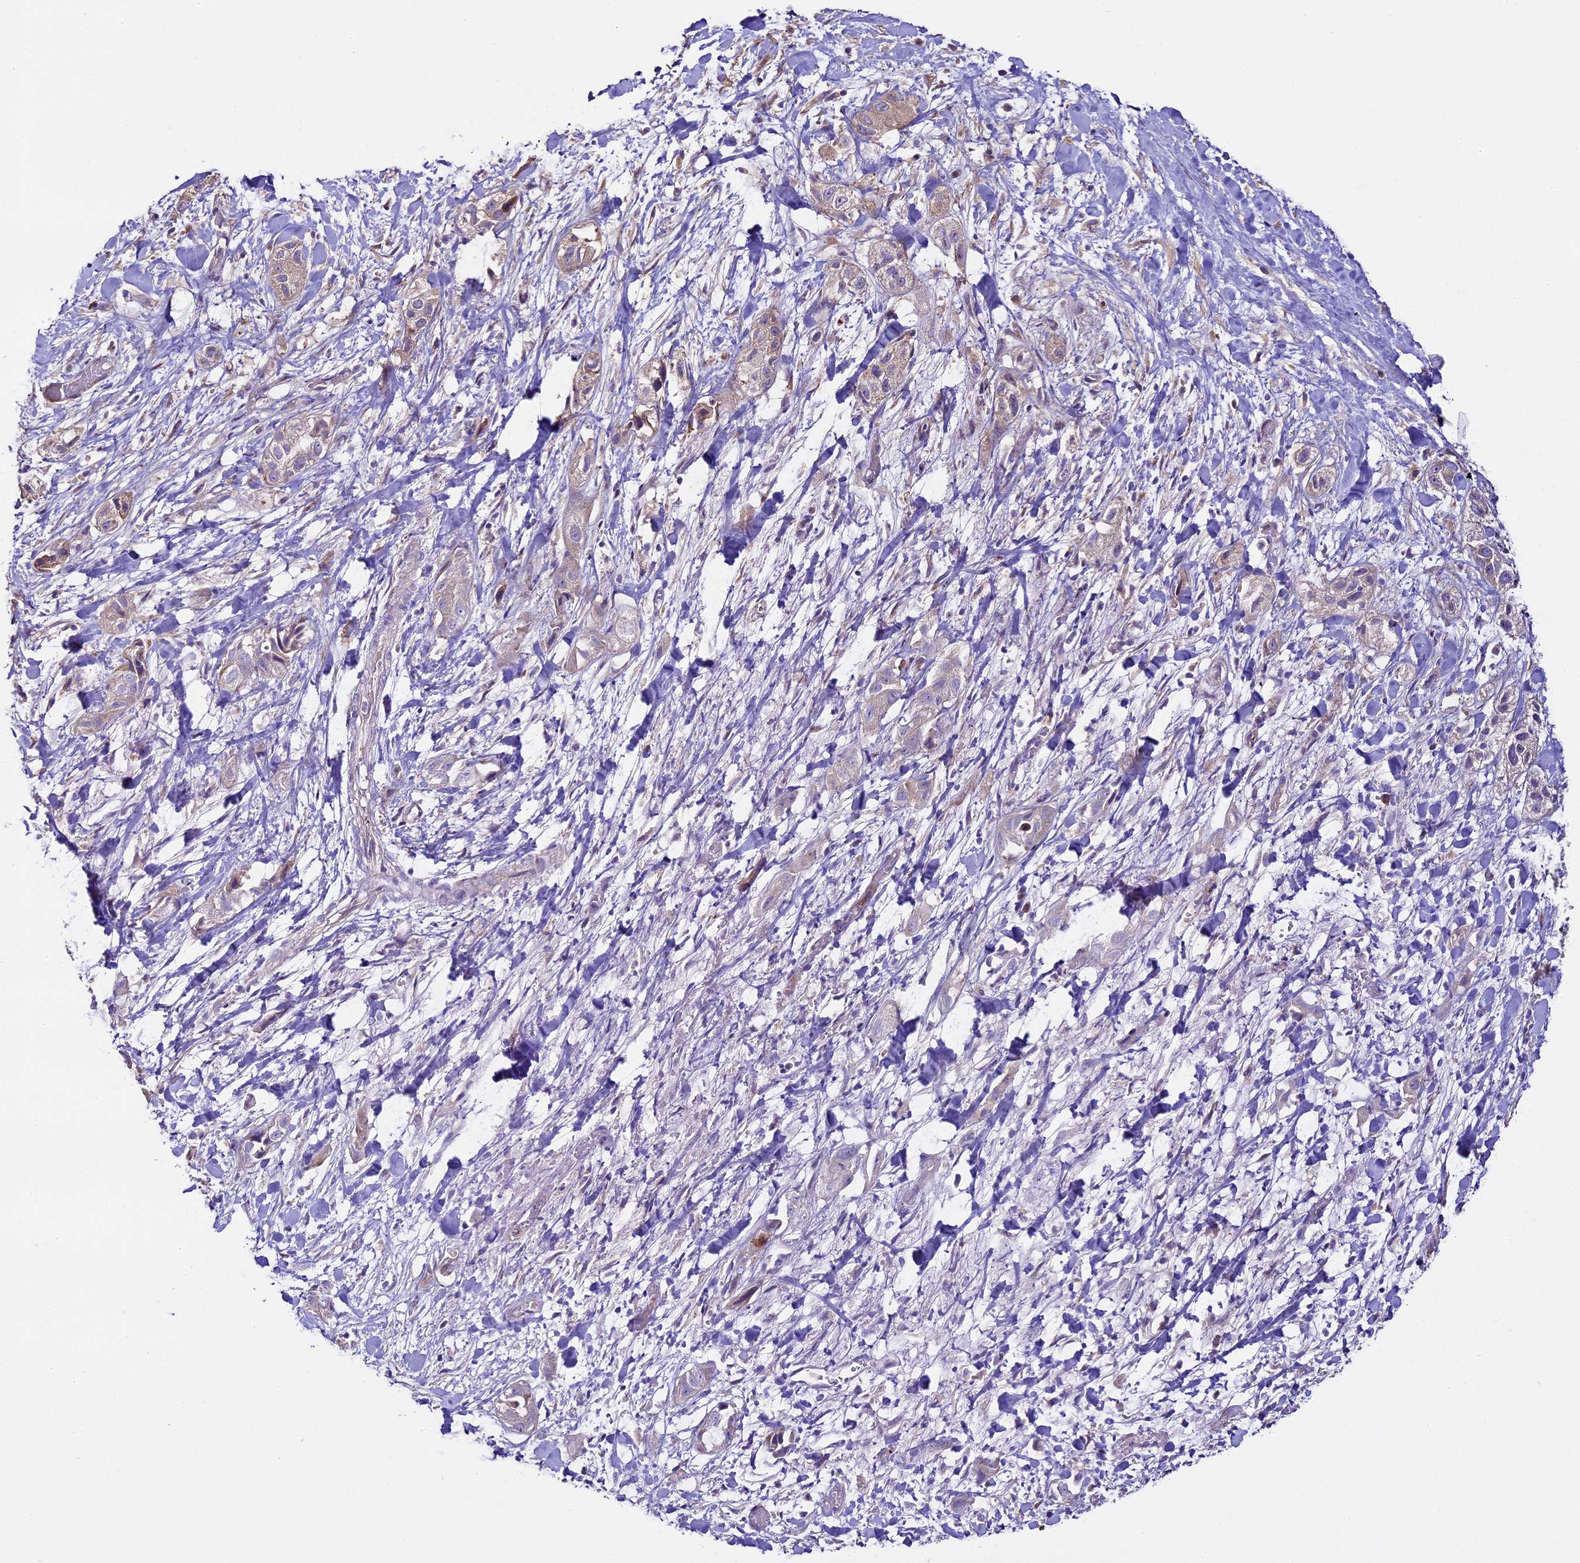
{"staining": {"intensity": "moderate", "quantity": "25%-75%", "location": "cytoplasmic/membranous"}, "tissue": "liver cancer", "cell_type": "Tumor cells", "image_type": "cancer", "snomed": [{"axis": "morphology", "description": "Cholangiocarcinoma"}, {"axis": "topography", "description": "Liver"}], "caption": "About 25%-75% of tumor cells in liver cancer (cholangiocarcinoma) reveal moderate cytoplasmic/membranous protein expression as visualized by brown immunohistochemical staining.", "gene": "SPIRE1", "patient": {"sex": "female", "age": 52}}